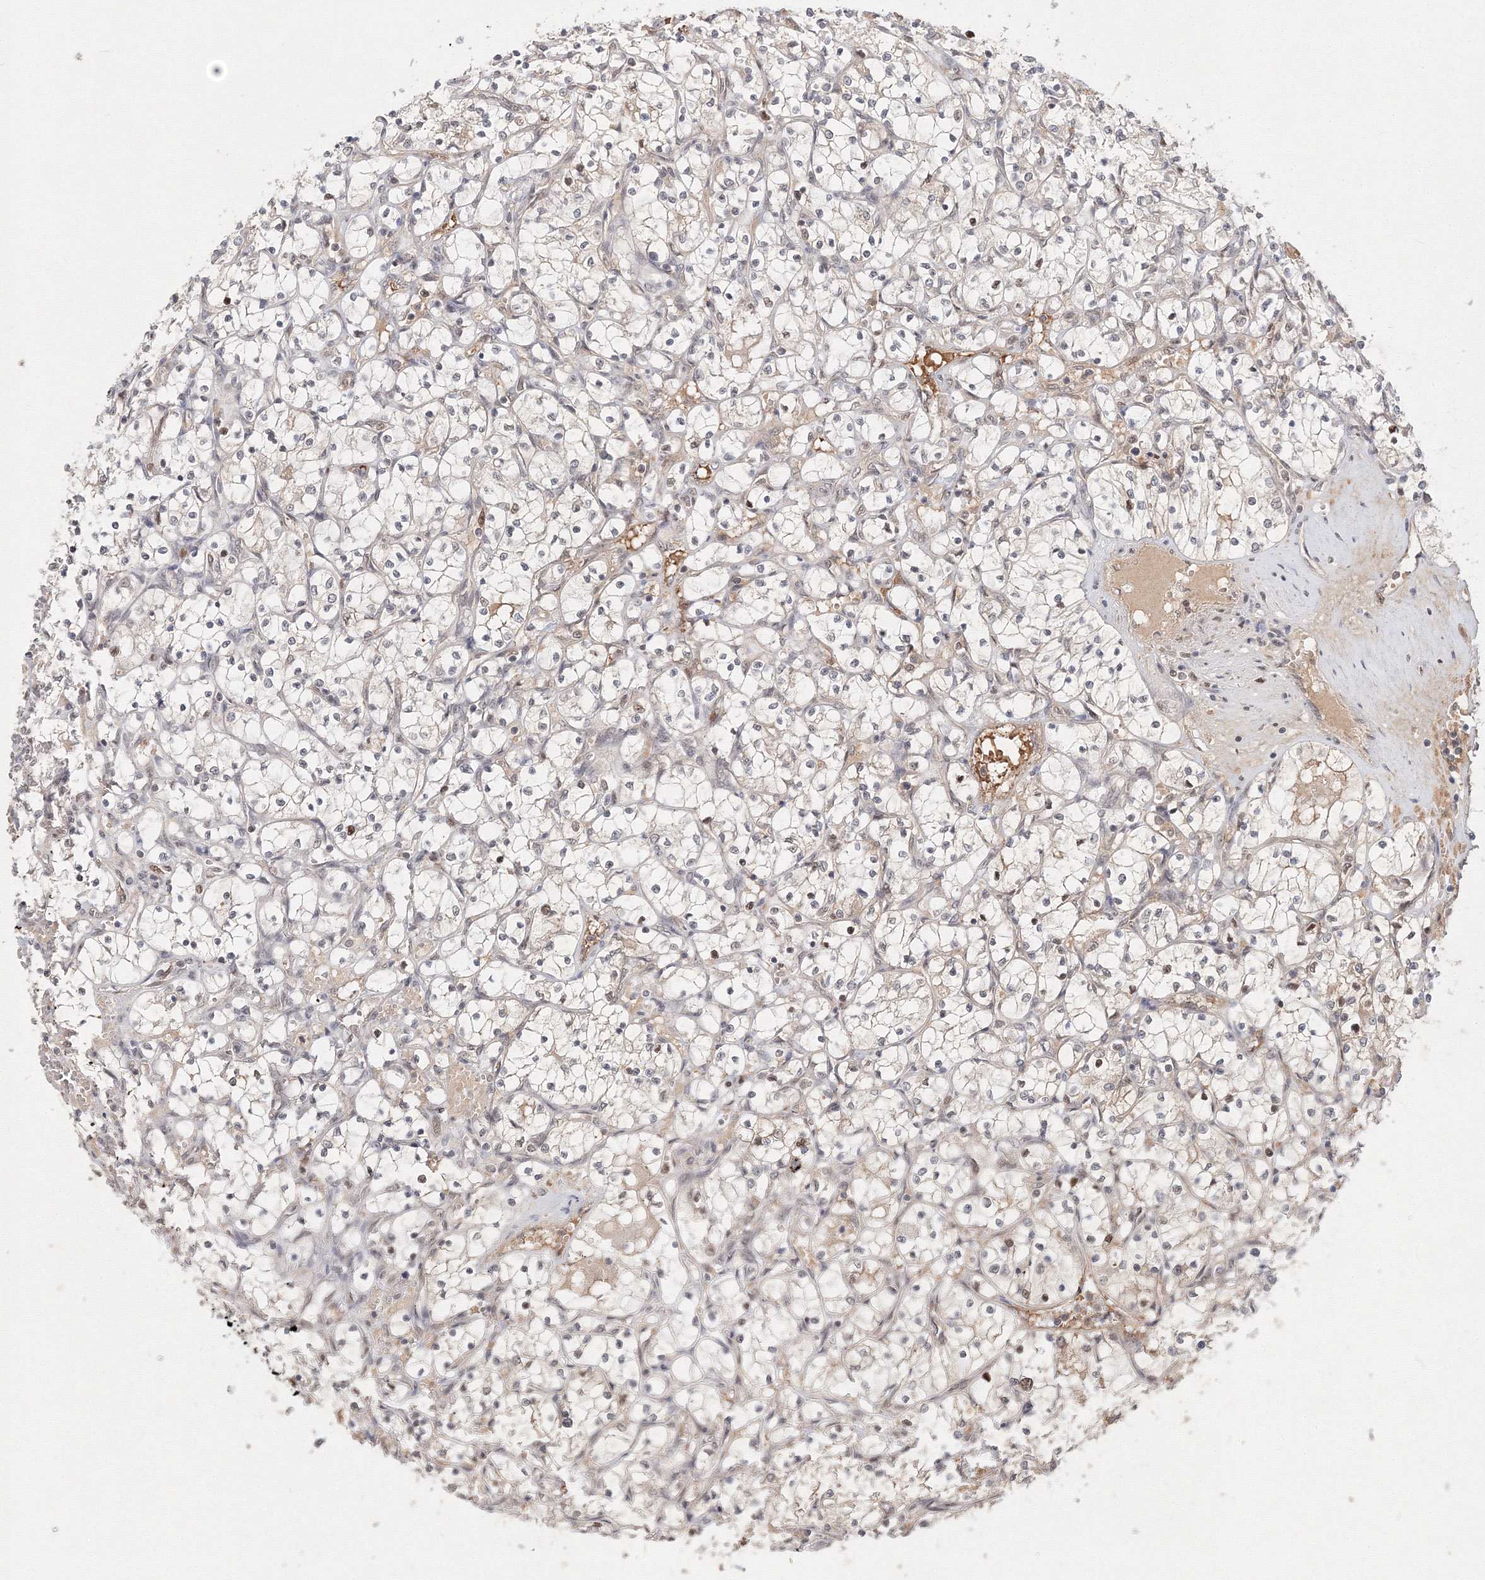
{"staining": {"intensity": "negative", "quantity": "none", "location": "none"}, "tissue": "renal cancer", "cell_type": "Tumor cells", "image_type": "cancer", "snomed": [{"axis": "morphology", "description": "Adenocarcinoma, NOS"}, {"axis": "topography", "description": "Kidney"}], "caption": "This photomicrograph is of renal cancer stained with immunohistochemistry to label a protein in brown with the nuclei are counter-stained blue. There is no expression in tumor cells.", "gene": "IWS1", "patient": {"sex": "female", "age": 69}}